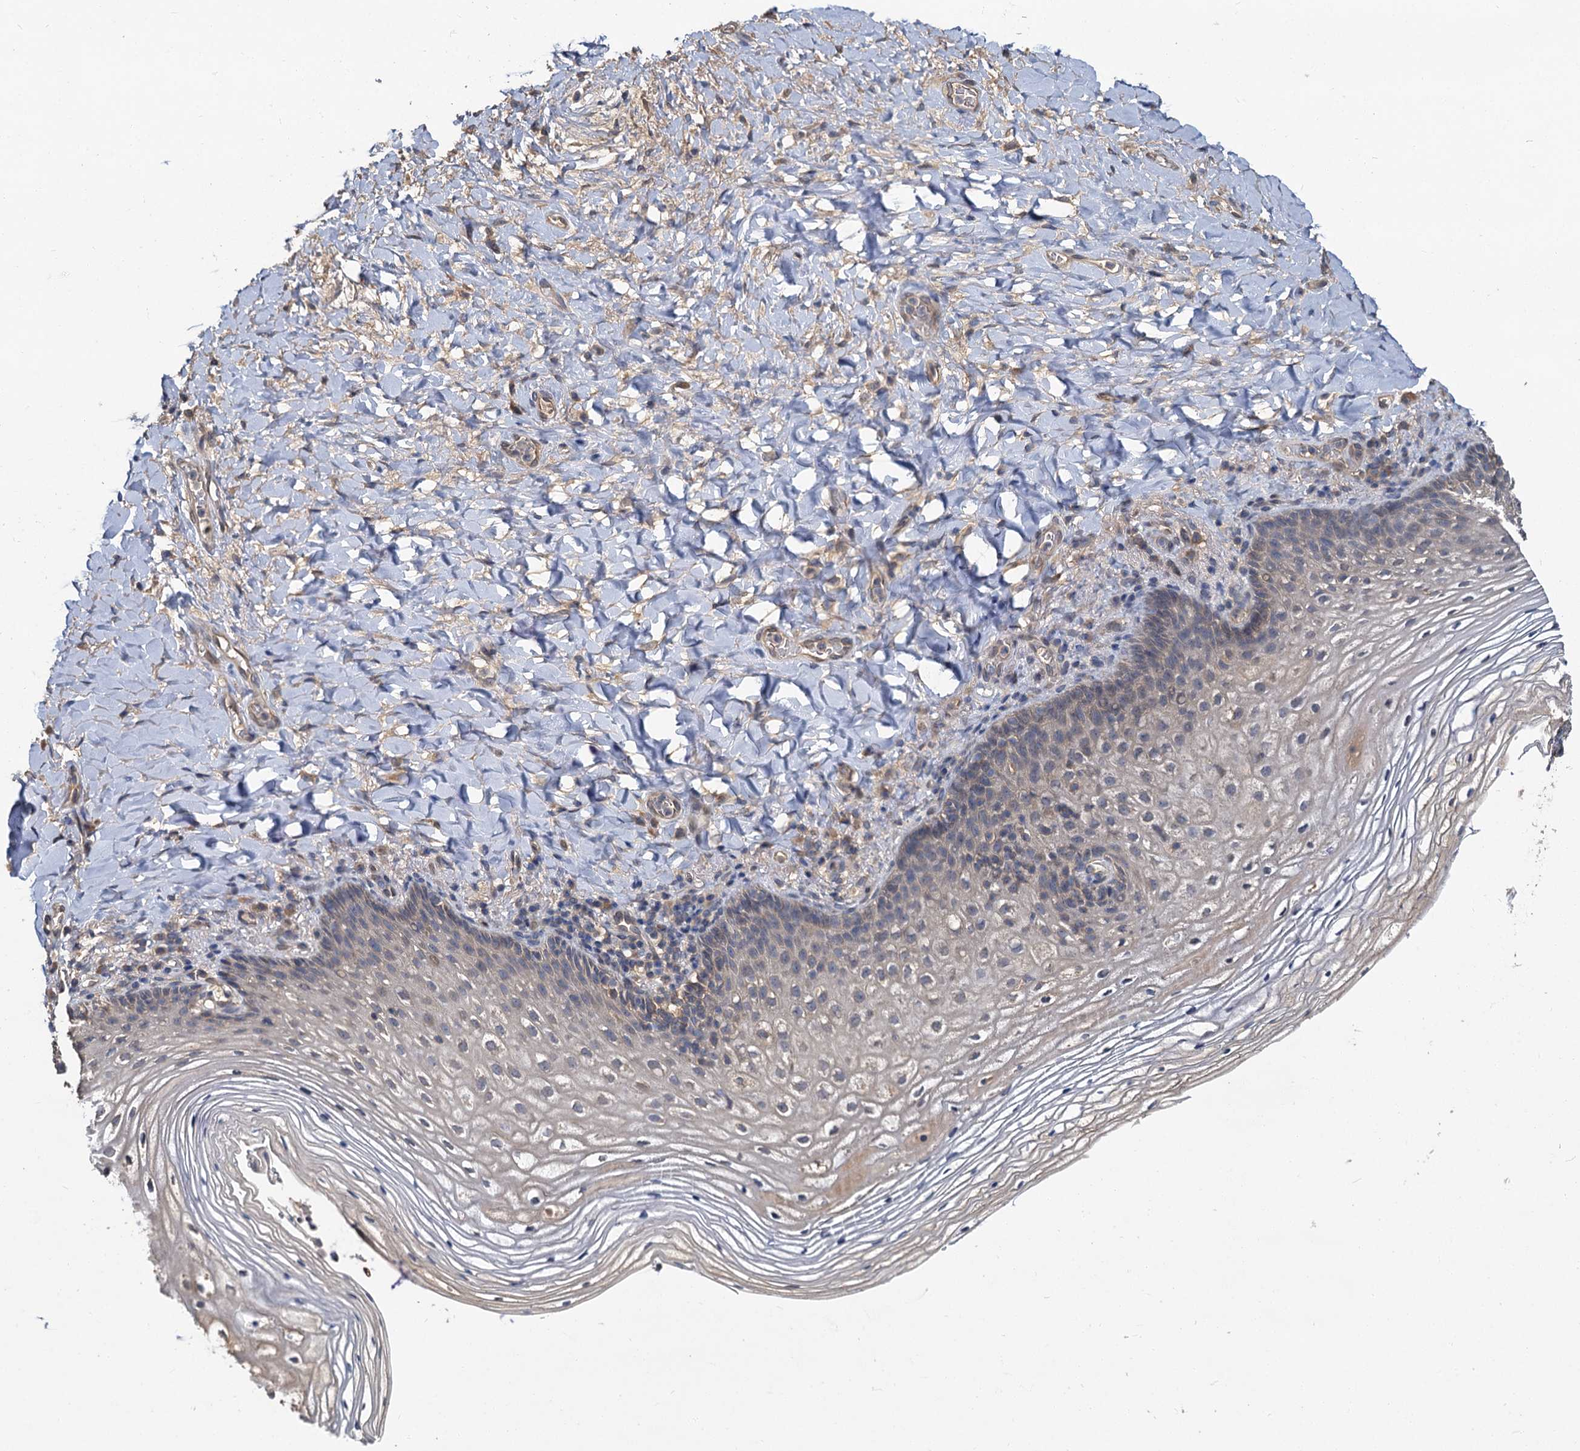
{"staining": {"intensity": "negative", "quantity": "none", "location": "none"}, "tissue": "vagina", "cell_type": "Squamous epithelial cells", "image_type": "normal", "snomed": [{"axis": "morphology", "description": "Normal tissue, NOS"}, {"axis": "topography", "description": "Vagina"}], "caption": "Unremarkable vagina was stained to show a protein in brown. There is no significant staining in squamous epithelial cells. The staining is performed using DAB (3,3'-diaminobenzidine) brown chromogen with nuclei counter-stained in using hematoxylin.", "gene": "ZNF324", "patient": {"sex": "female", "age": 60}}